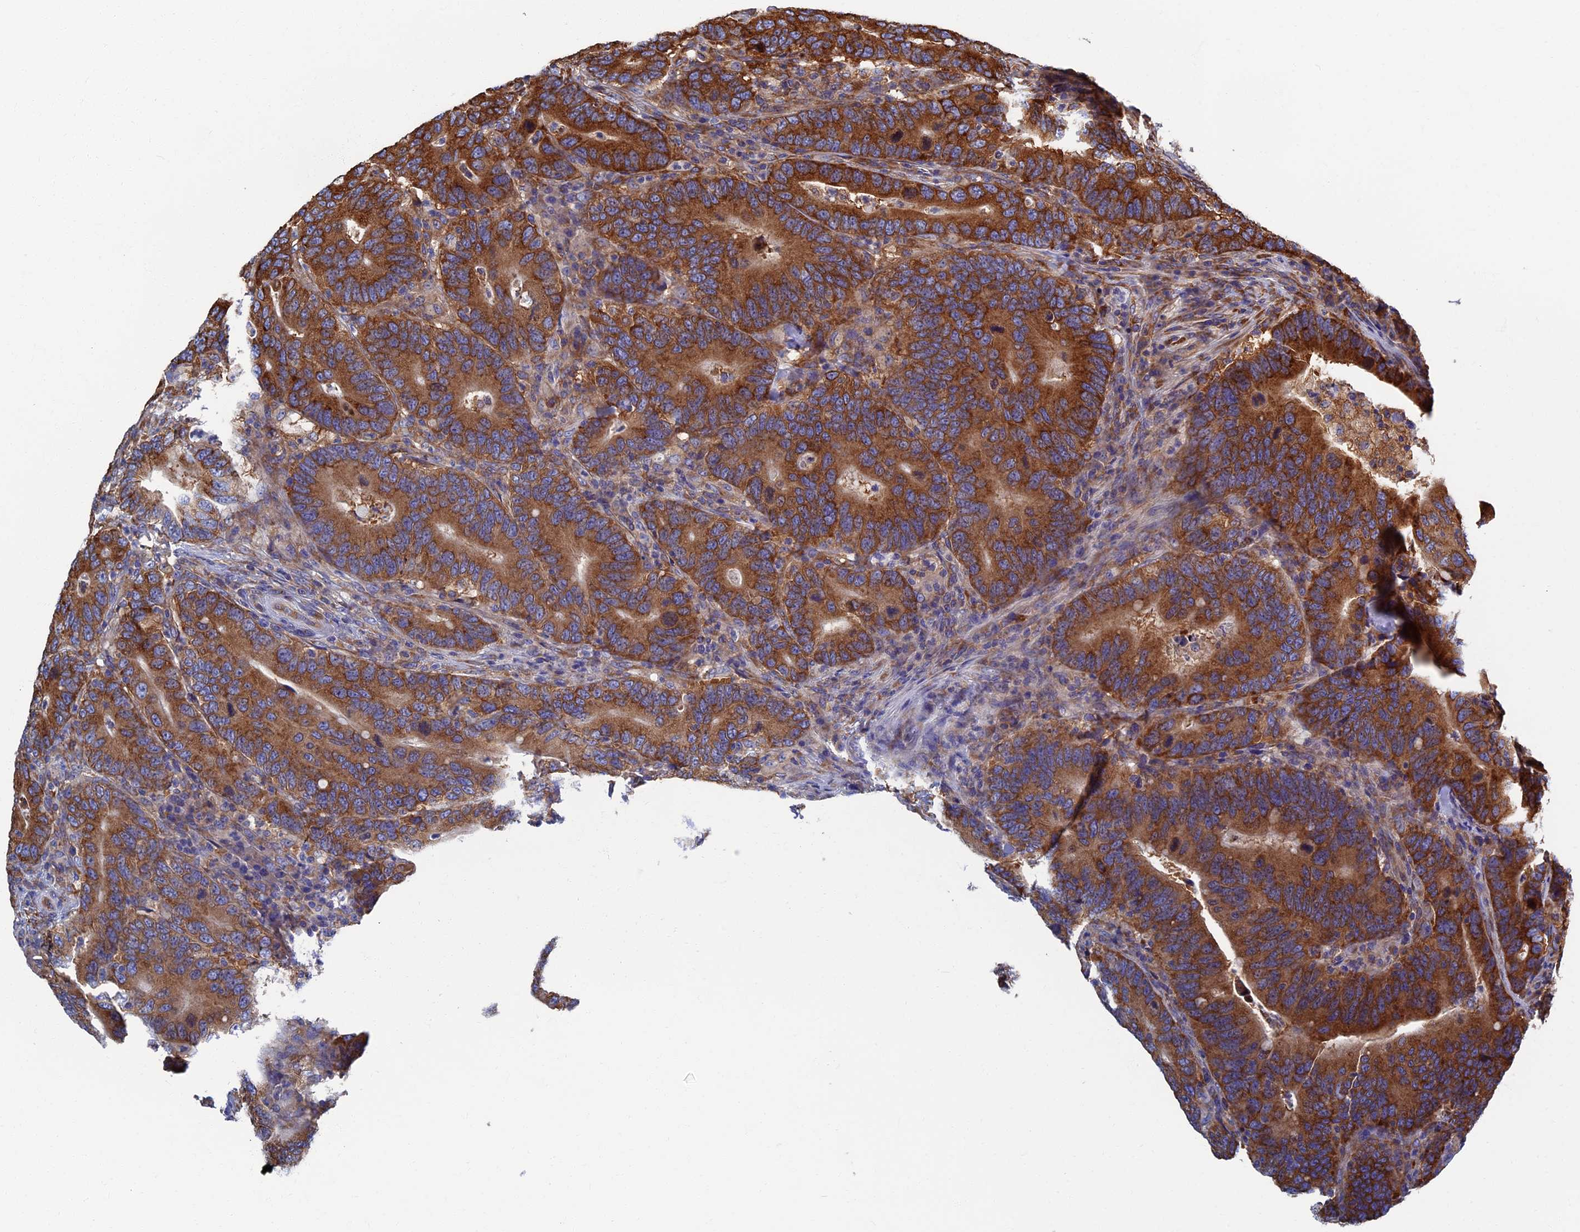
{"staining": {"intensity": "strong", "quantity": ">75%", "location": "cytoplasmic/membranous"}, "tissue": "colorectal cancer", "cell_type": "Tumor cells", "image_type": "cancer", "snomed": [{"axis": "morphology", "description": "Adenocarcinoma, NOS"}, {"axis": "topography", "description": "Colon"}], "caption": "Approximately >75% of tumor cells in human colorectal cancer demonstrate strong cytoplasmic/membranous protein expression as visualized by brown immunohistochemical staining.", "gene": "YBX1", "patient": {"sex": "female", "age": 66}}